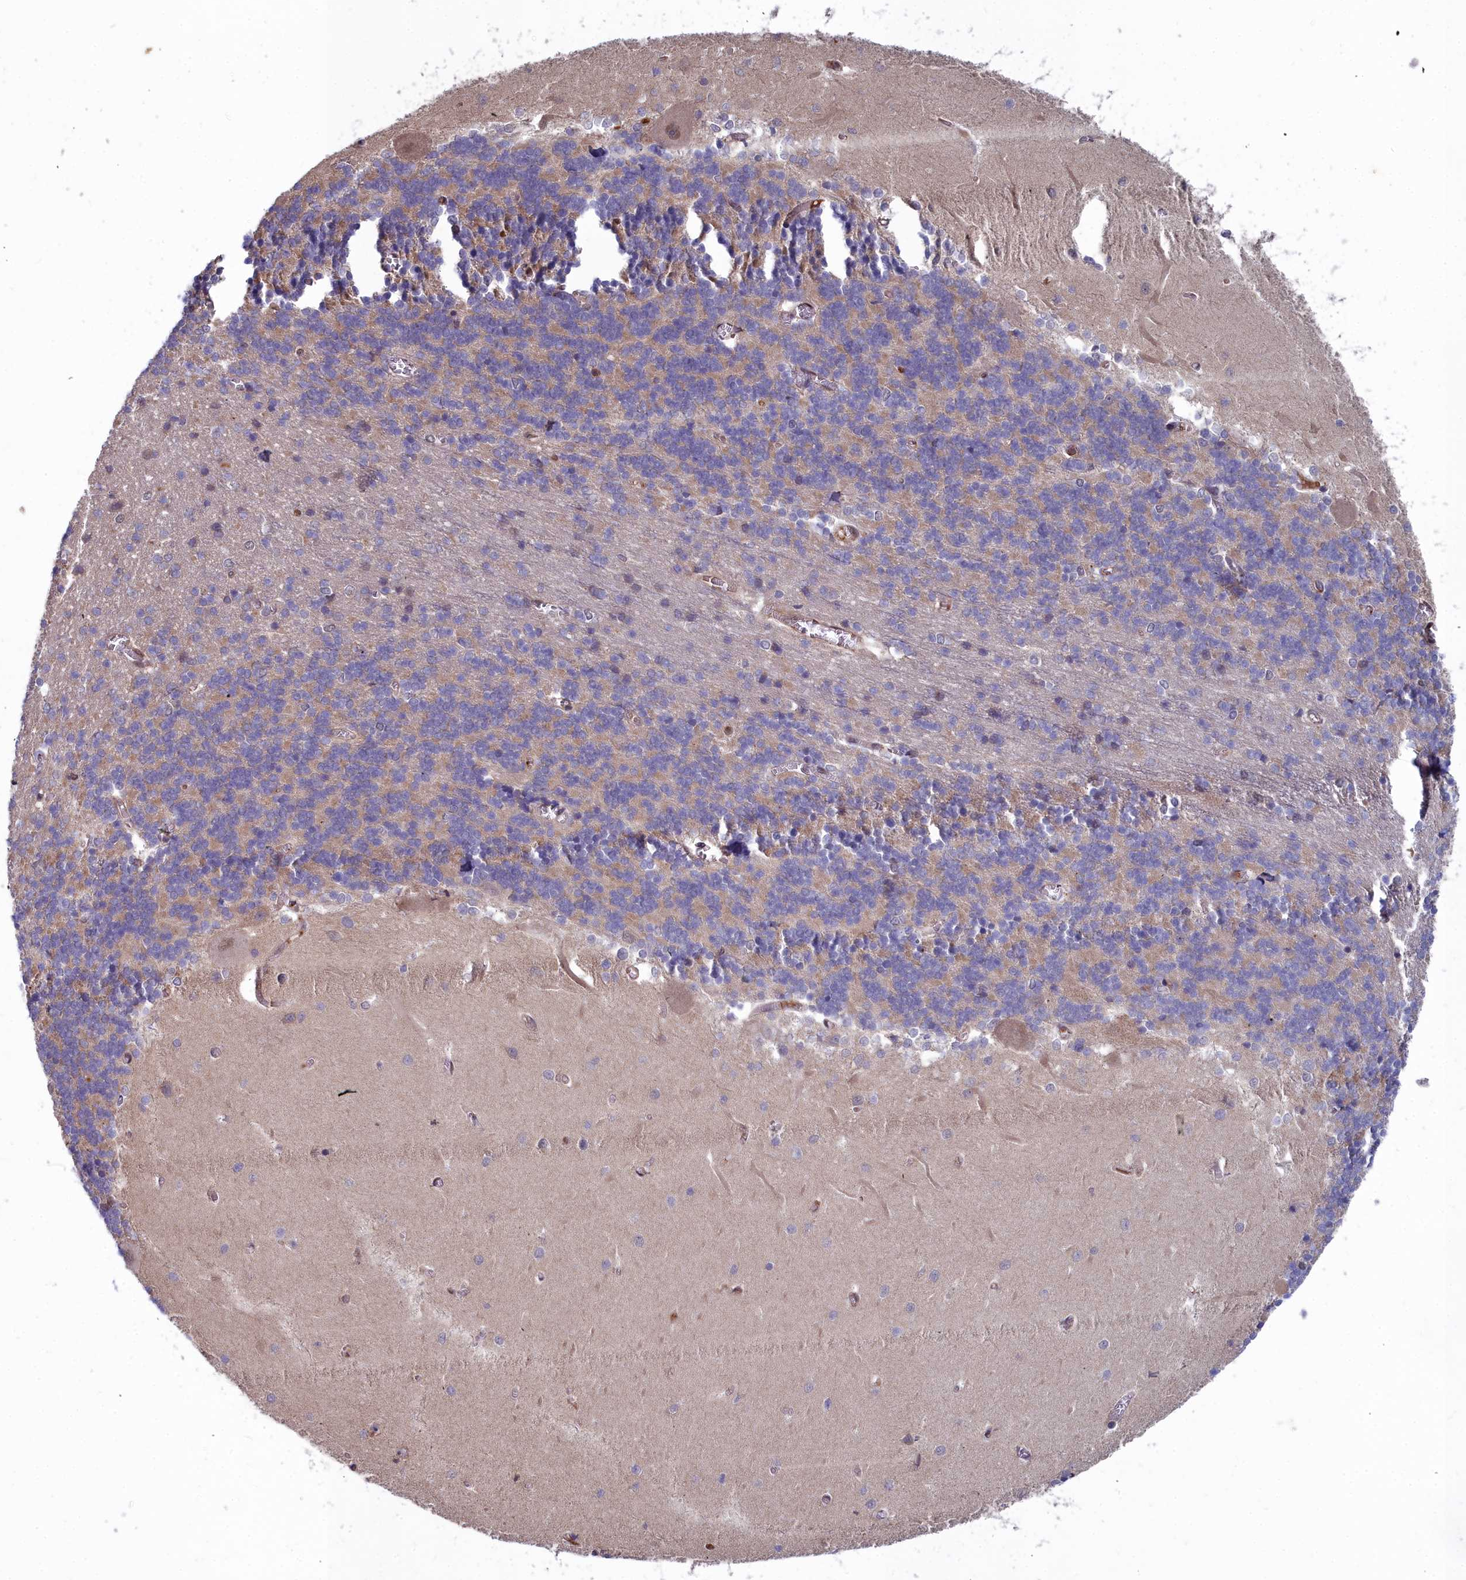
{"staining": {"intensity": "negative", "quantity": "none", "location": "none"}, "tissue": "cerebellum", "cell_type": "Cells in granular layer", "image_type": "normal", "snomed": [{"axis": "morphology", "description": "Normal tissue, NOS"}, {"axis": "topography", "description": "Cerebellum"}], "caption": "IHC image of unremarkable human cerebellum stained for a protein (brown), which exhibits no positivity in cells in granular layer. (DAB immunohistochemistry (IHC), high magnification).", "gene": "GFRA2", "patient": {"sex": "male", "age": 37}}